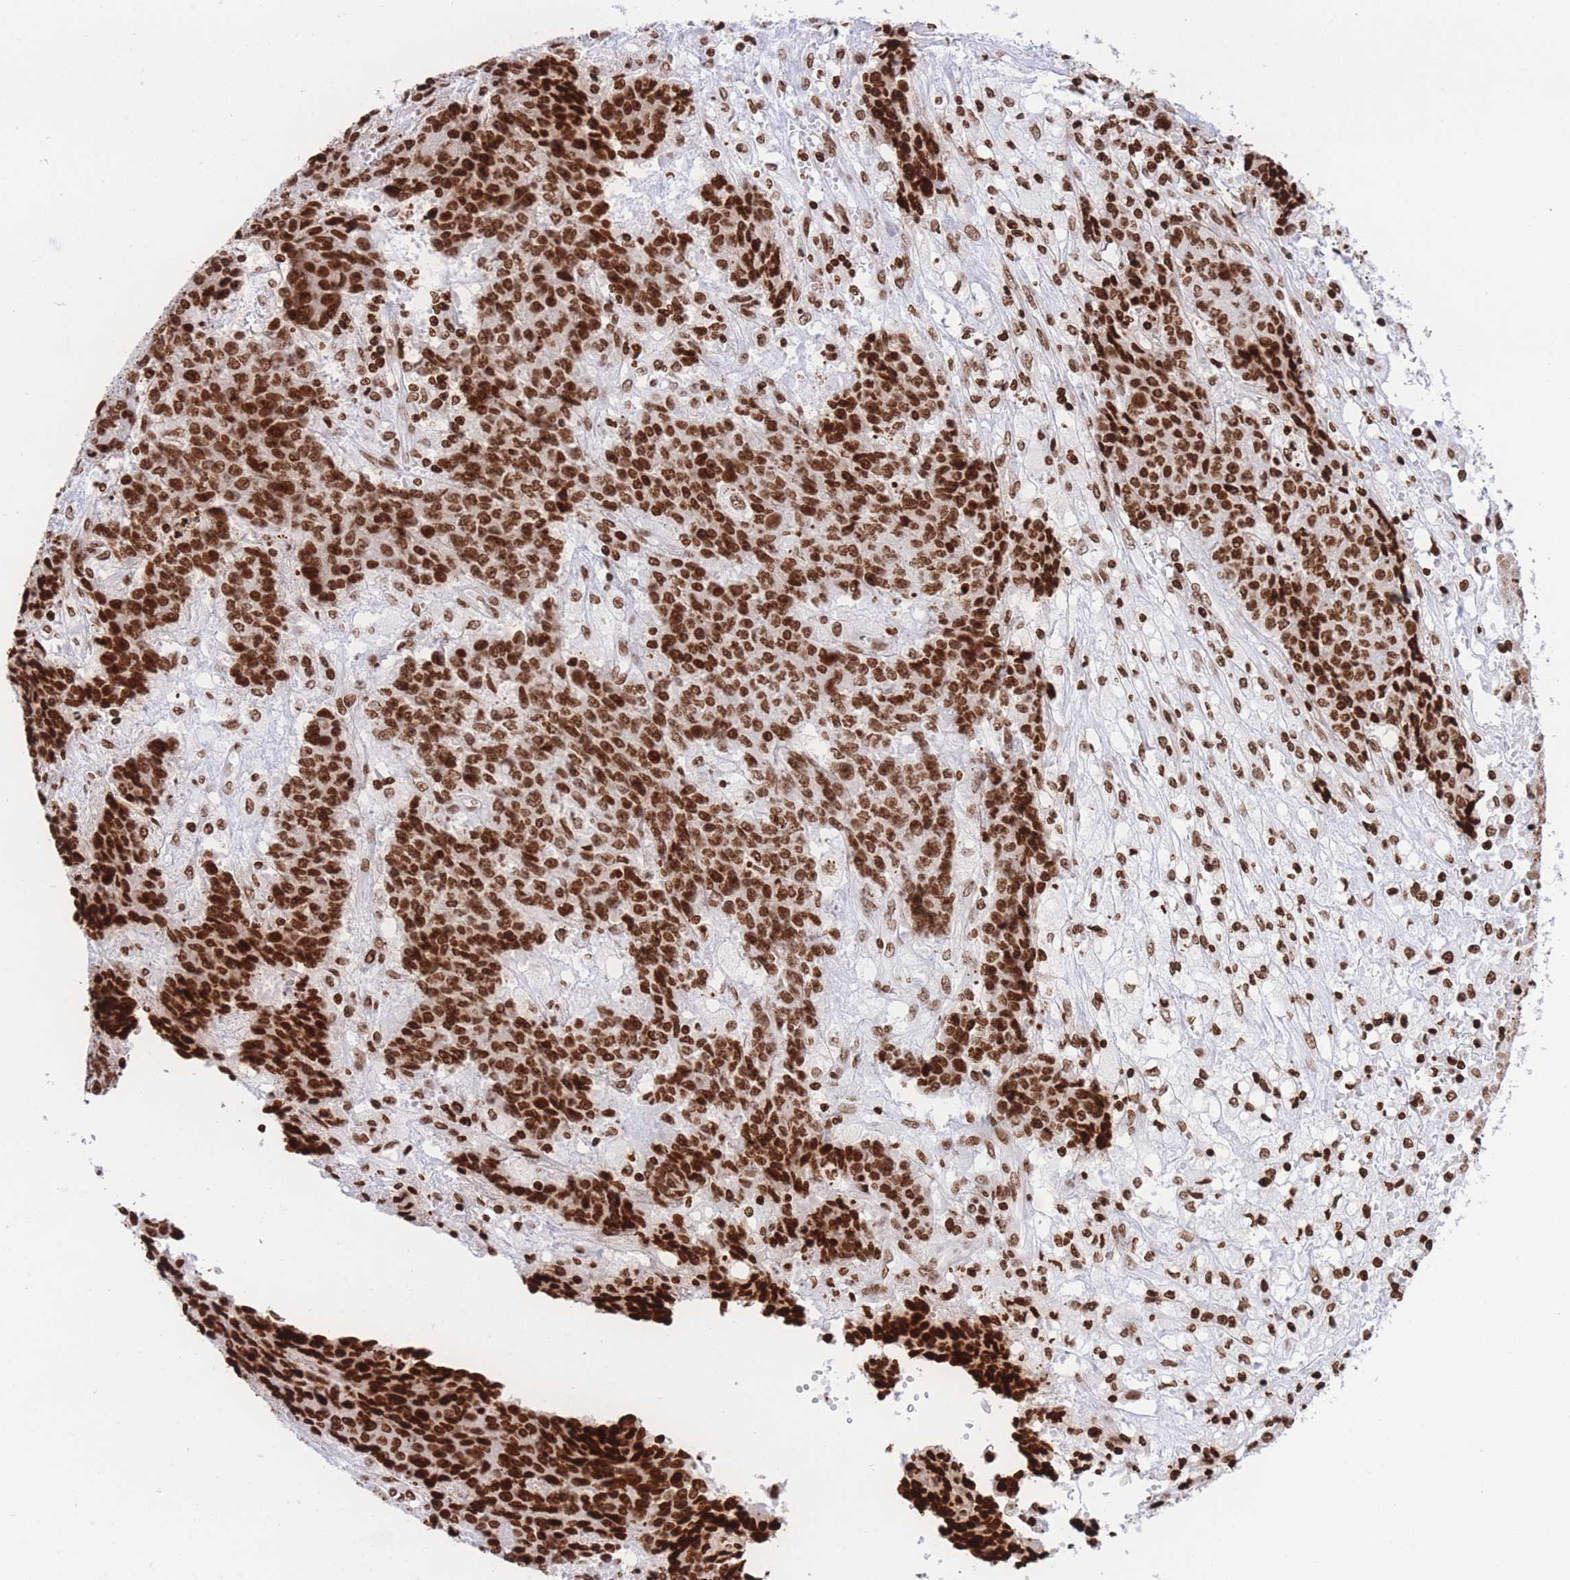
{"staining": {"intensity": "strong", "quantity": ">75%", "location": "nuclear"}, "tissue": "ovarian cancer", "cell_type": "Tumor cells", "image_type": "cancer", "snomed": [{"axis": "morphology", "description": "Carcinoma, endometroid"}, {"axis": "topography", "description": "Ovary"}], "caption": "Immunohistochemical staining of human endometroid carcinoma (ovarian) displays high levels of strong nuclear staining in about >75% of tumor cells.", "gene": "H2BC11", "patient": {"sex": "female", "age": 42}}